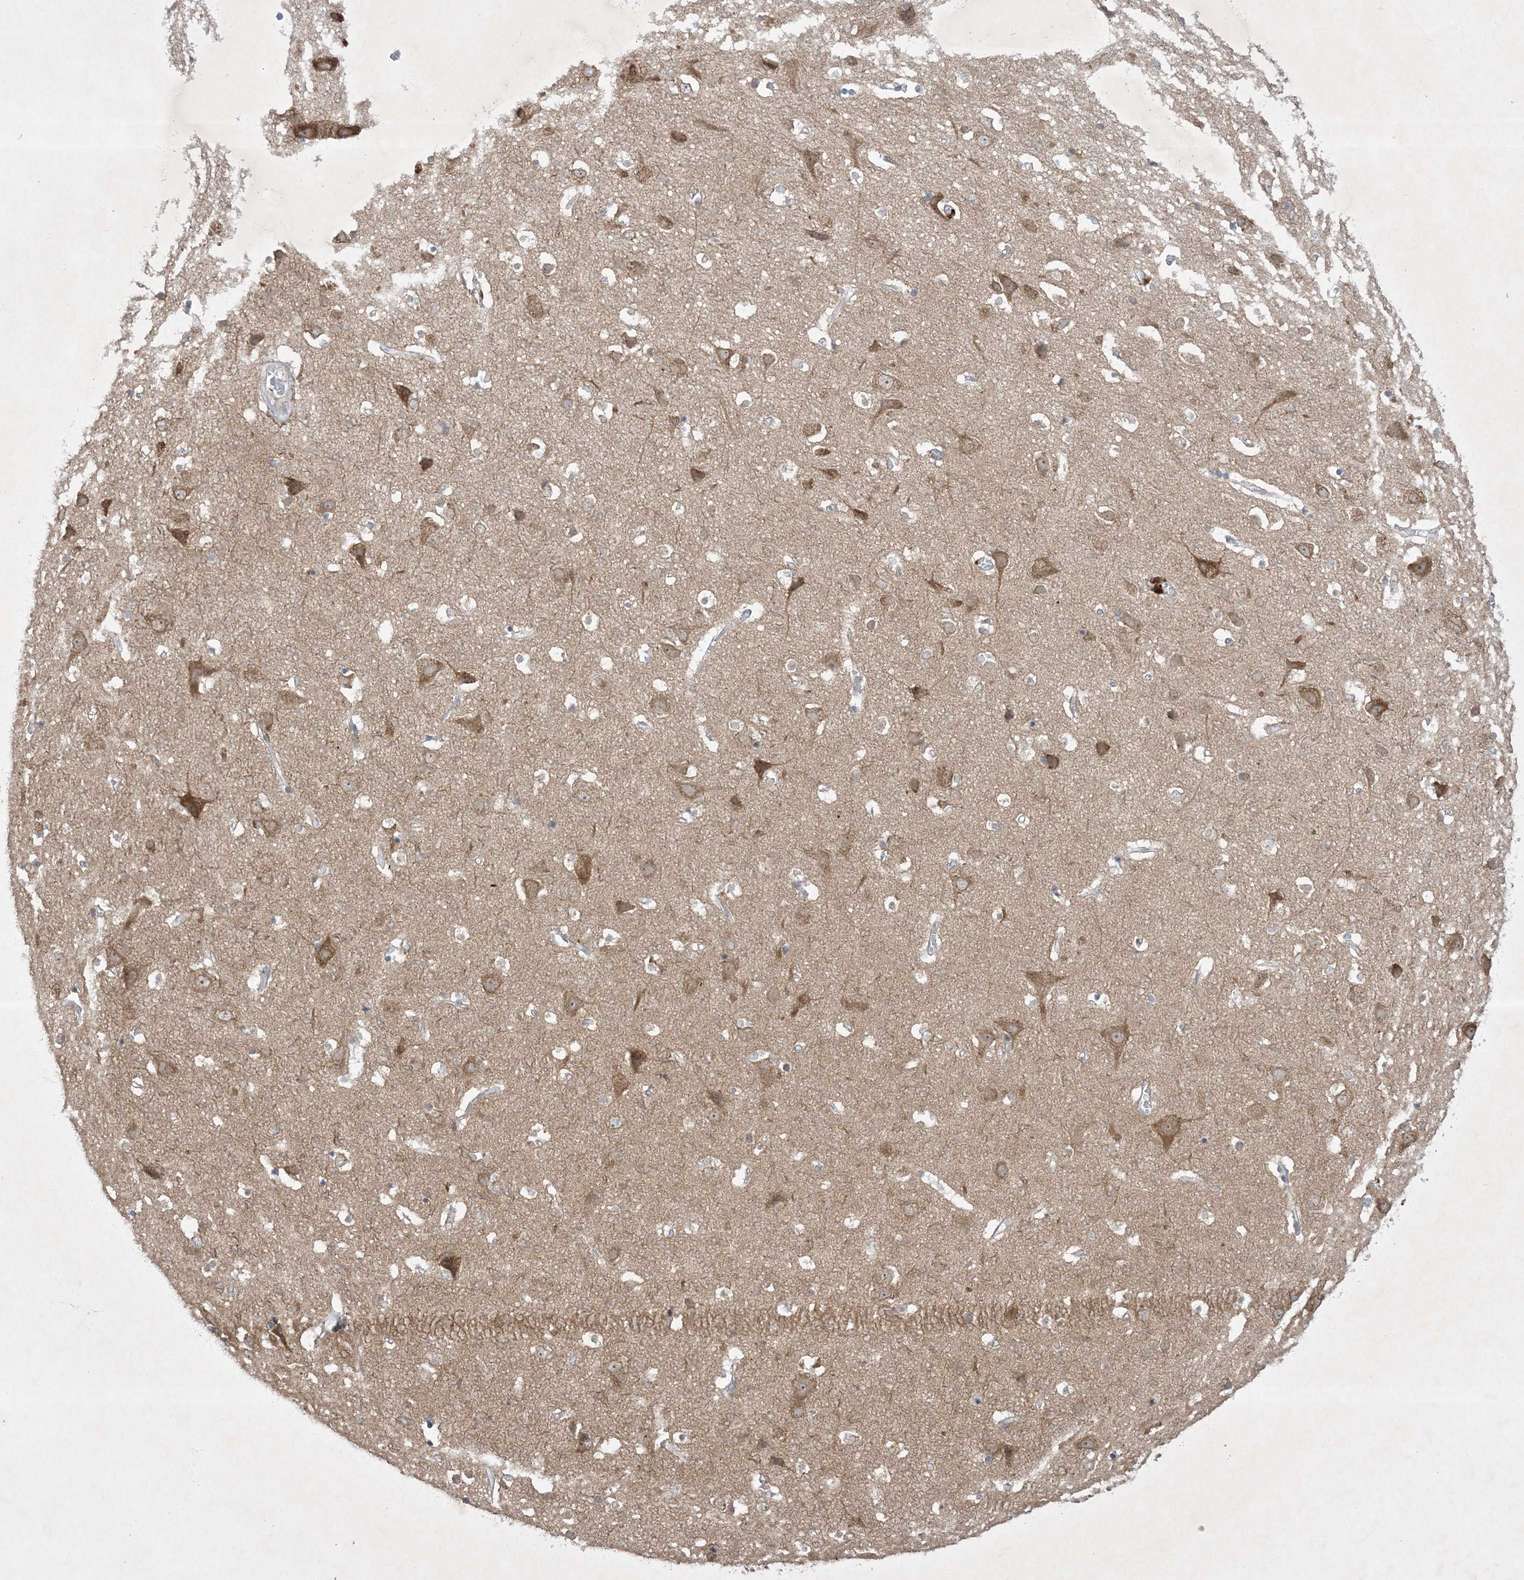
{"staining": {"intensity": "negative", "quantity": "none", "location": "none"}, "tissue": "cerebral cortex", "cell_type": "Endothelial cells", "image_type": "normal", "snomed": [{"axis": "morphology", "description": "Normal tissue, NOS"}, {"axis": "topography", "description": "Cerebral cortex"}], "caption": "The micrograph shows no significant positivity in endothelial cells of cerebral cortex.", "gene": "SOGA3", "patient": {"sex": "male", "age": 54}}